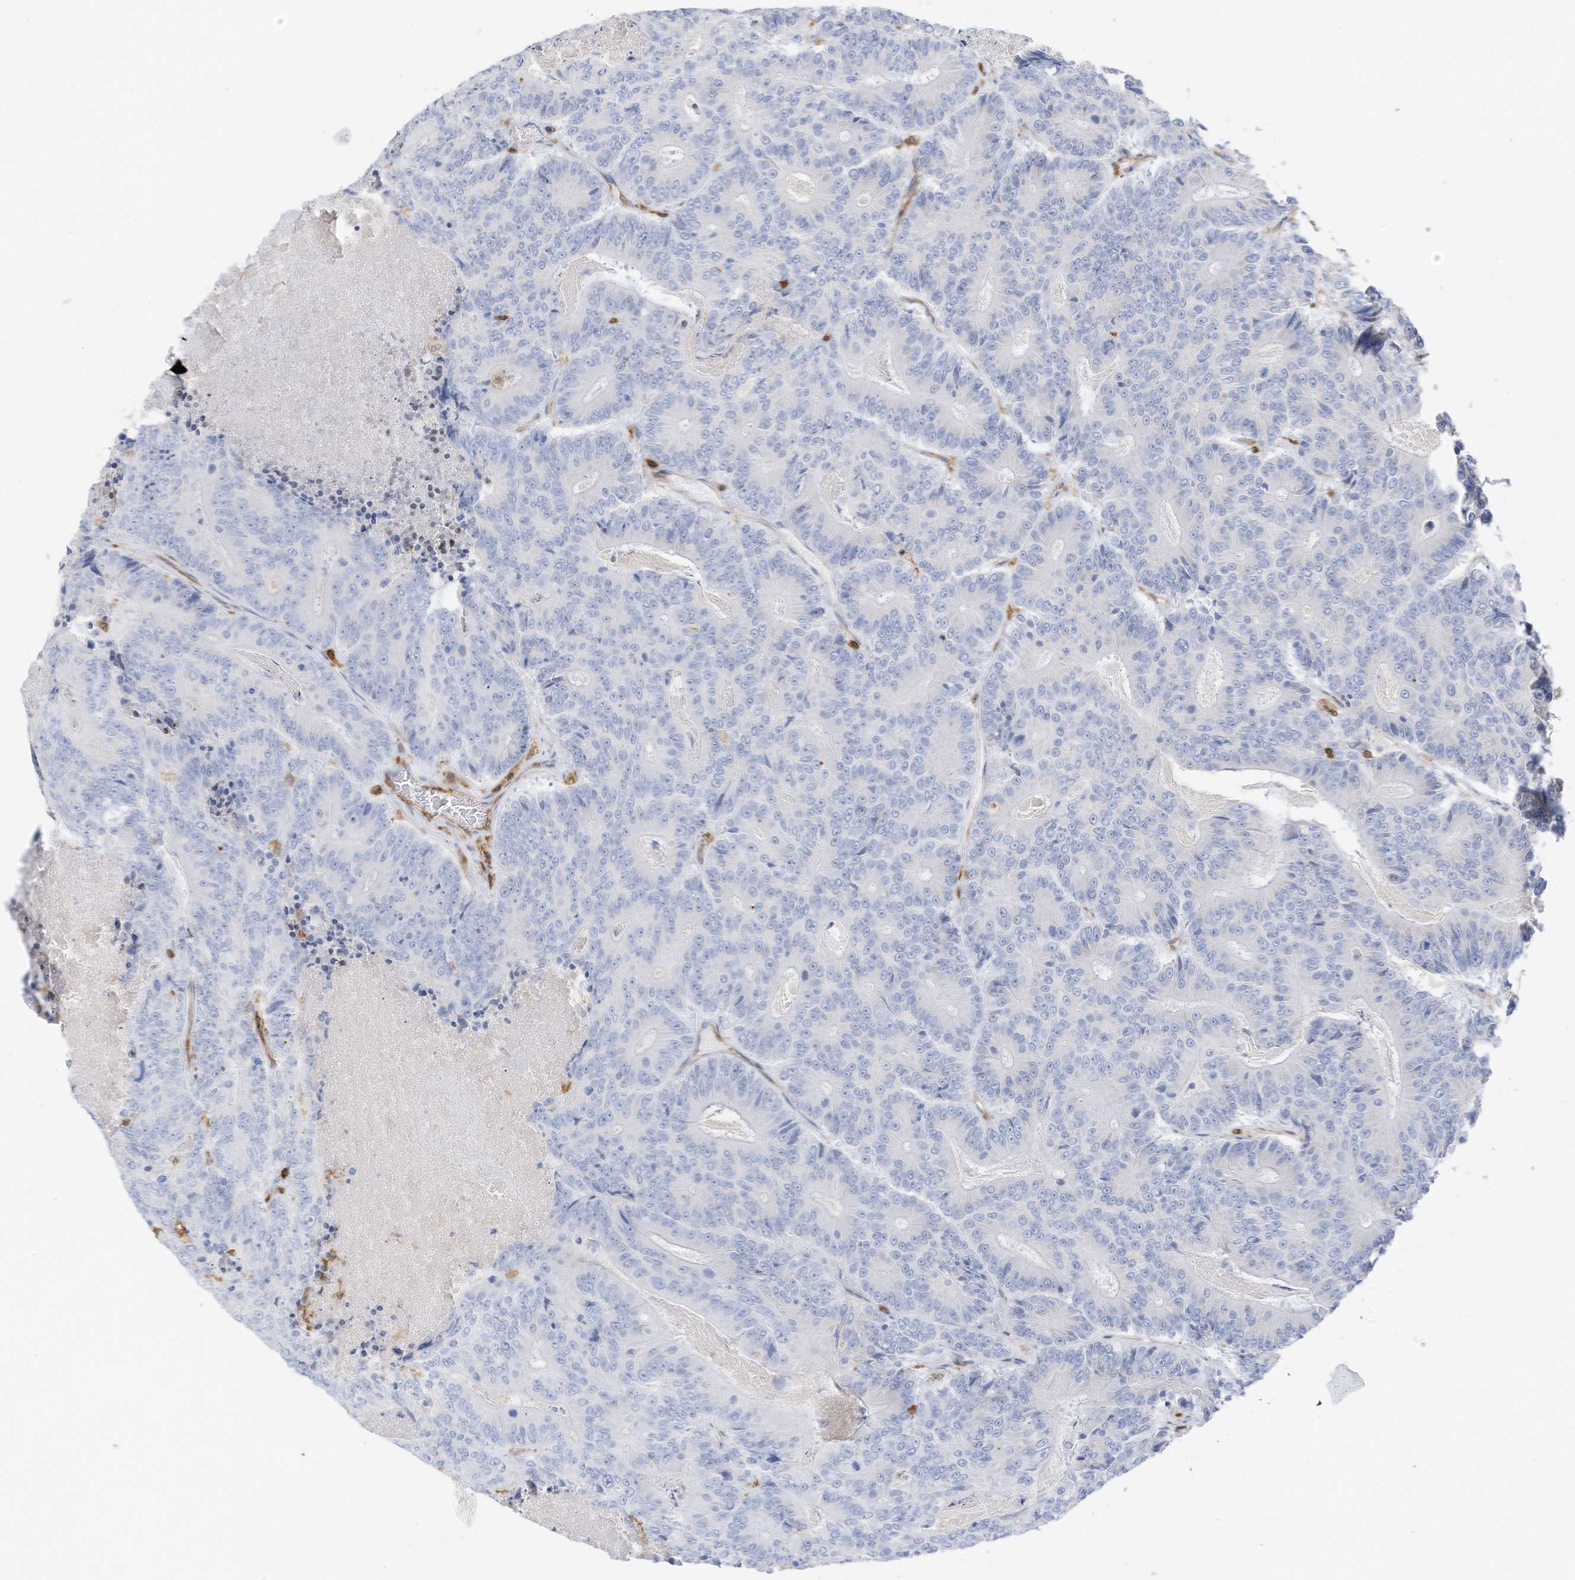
{"staining": {"intensity": "negative", "quantity": "none", "location": "none"}, "tissue": "colorectal cancer", "cell_type": "Tumor cells", "image_type": "cancer", "snomed": [{"axis": "morphology", "description": "Adenocarcinoma, NOS"}, {"axis": "topography", "description": "Colon"}], "caption": "The image displays no staining of tumor cells in adenocarcinoma (colorectal).", "gene": "ARHGAP25", "patient": {"sex": "male", "age": 83}}